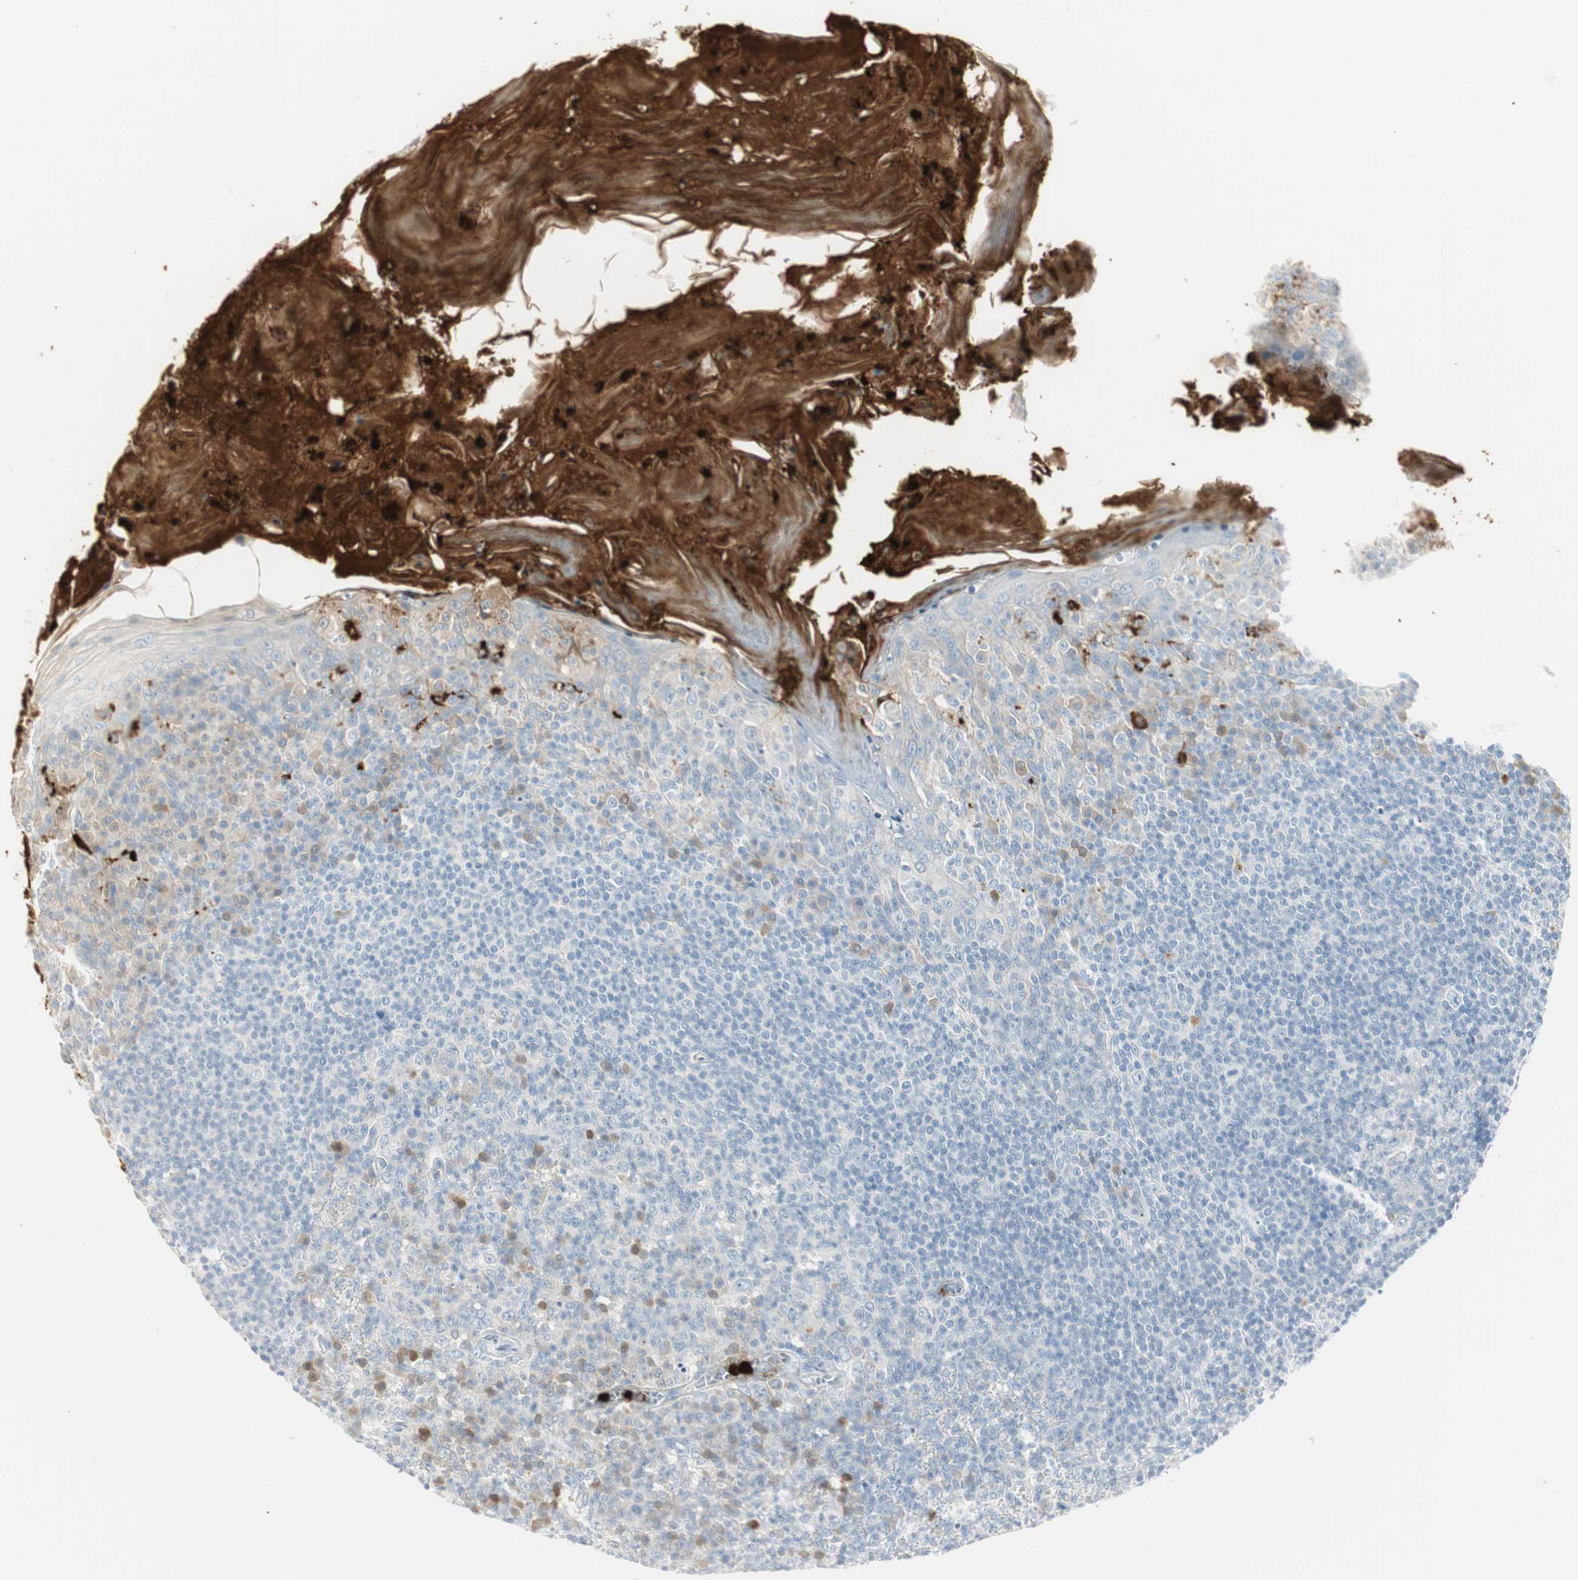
{"staining": {"intensity": "moderate", "quantity": "<25%", "location": "cytoplasmic/membranous"}, "tissue": "tonsil", "cell_type": "Germinal center cells", "image_type": "normal", "snomed": [{"axis": "morphology", "description": "Normal tissue, NOS"}, {"axis": "topography", "description": "Tonsil"}], "caption": "Tonsil stained with DAB immunohistochemistry reveals low levels of moderate cytoplasmic/membranous staining in about <25% of germinal center cells.", "gene": "PRTN3", "patient": {"sex": "male", "age": 31}}